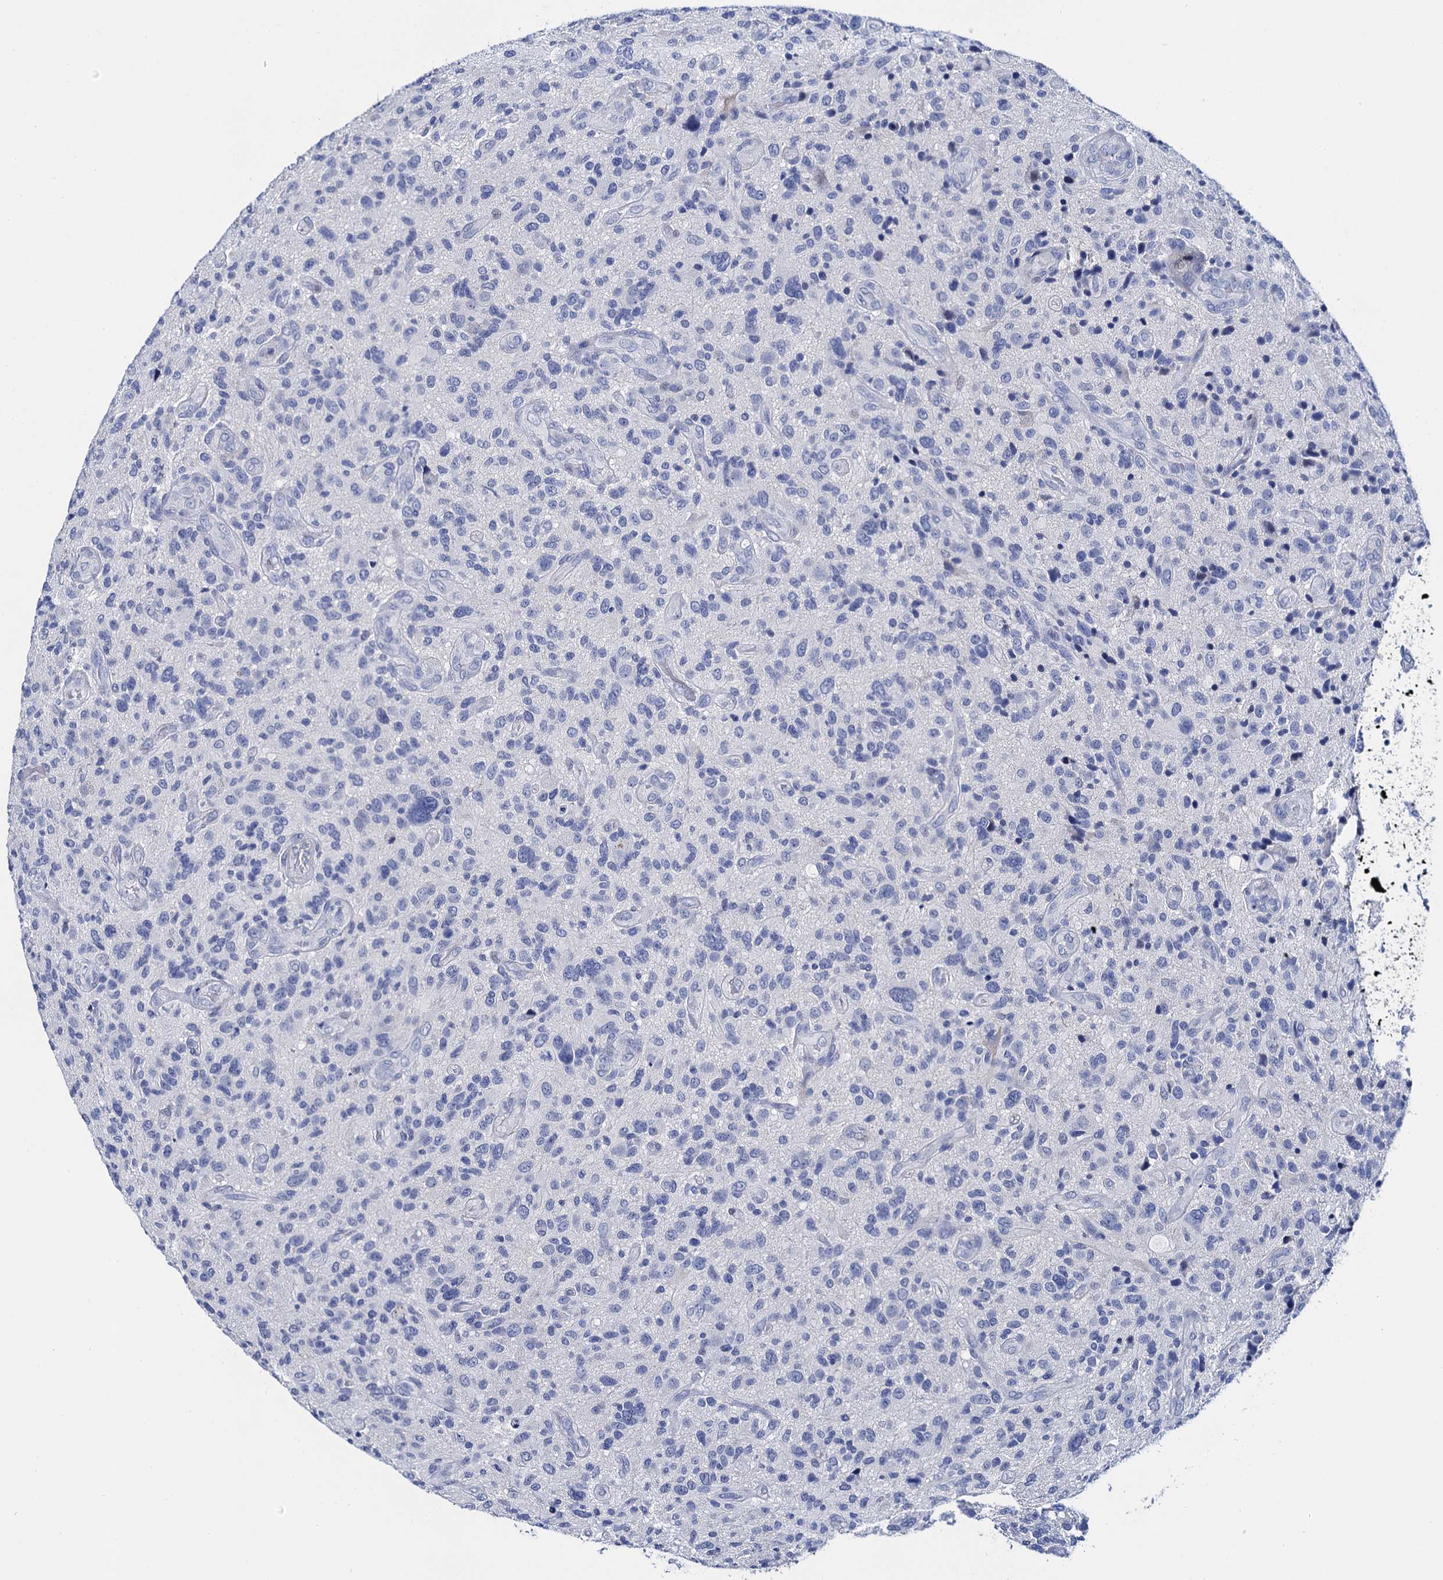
{"staining": {"intensity": "negative", "quantity": "none", "location": "none"}, "tissue": "glioma", "cell_type": "Tumor cells", "image_type": "cancer", "snomed": [{"axis": "morphology", "description": "Glioma, malignant, High grade"}, {"axis": "topography", "description": "Brain"}], "caption": "Human glioma stained for a protein using immunohistochemistry (IHC) reveals no expression in tumor cells.", "gene": "LYPD3", "patient": {"sex": "male", "age": 47}}